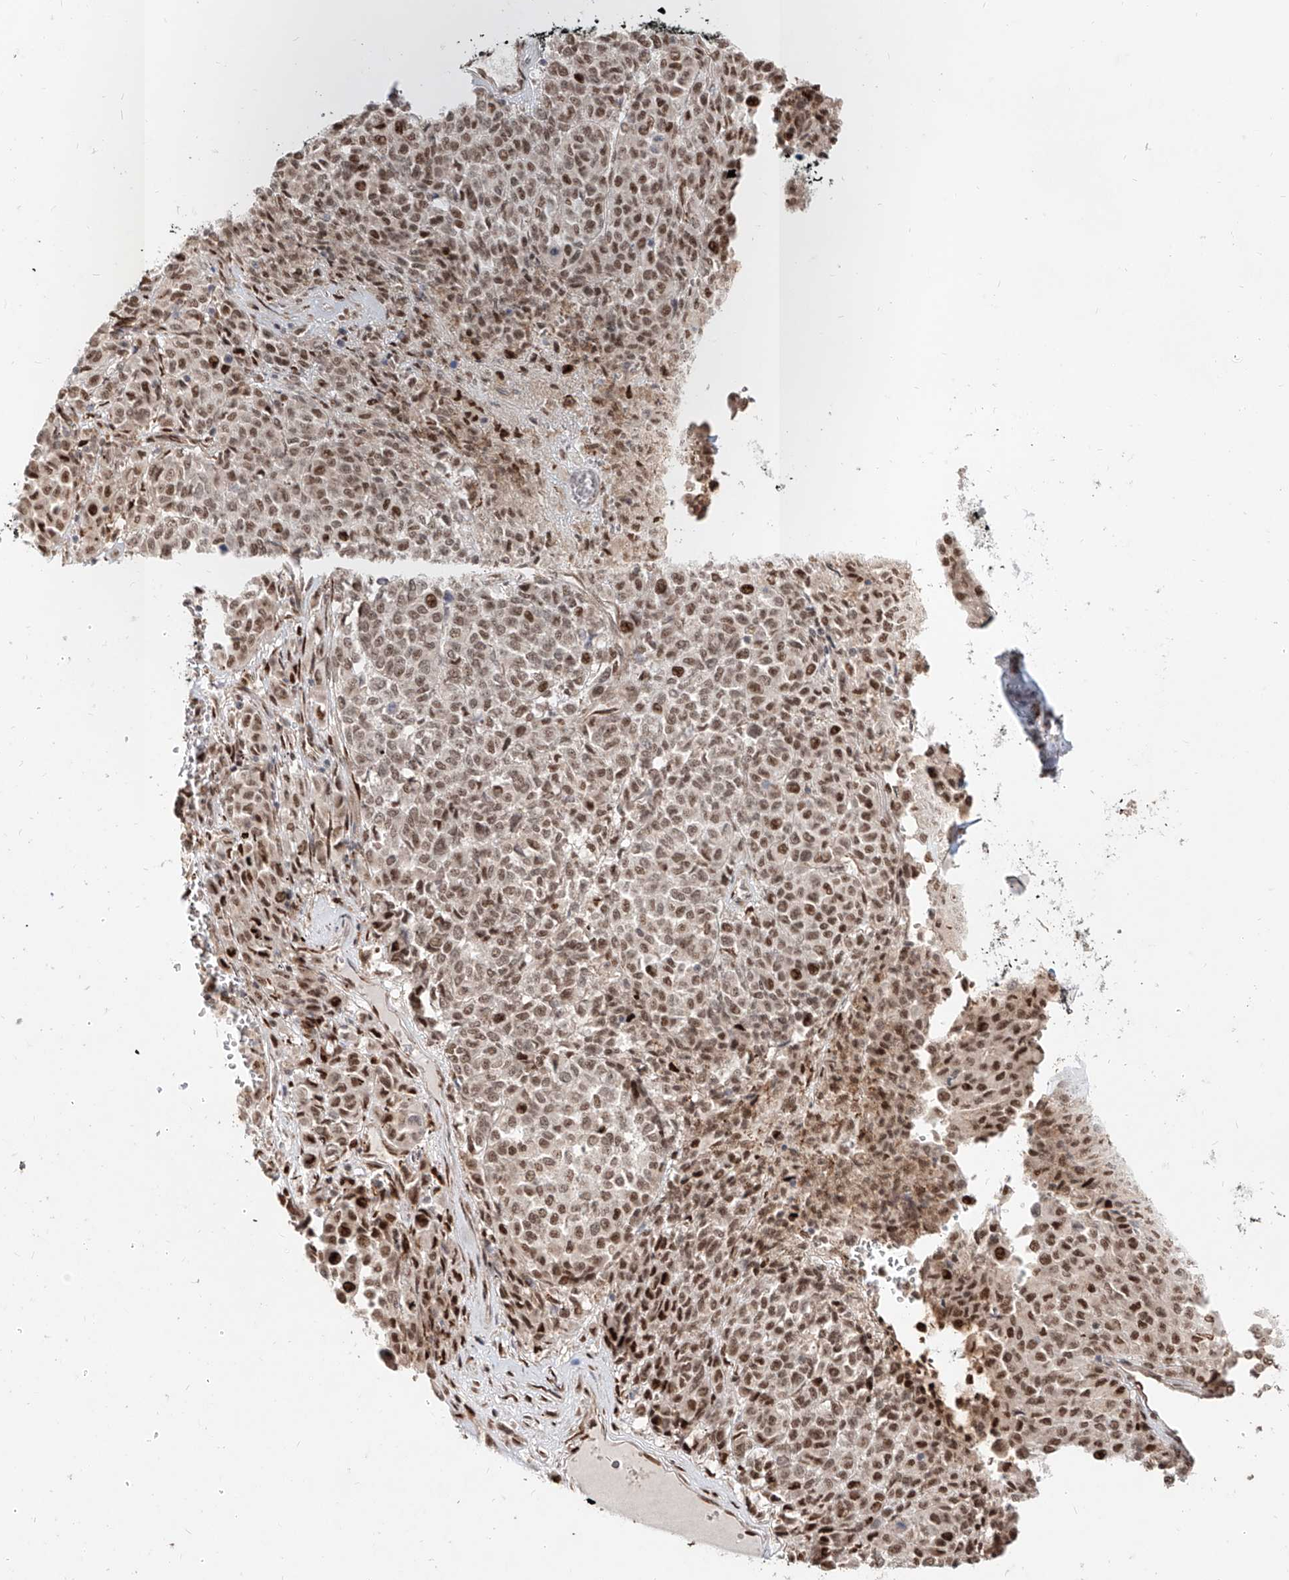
{"staining": {"intensity": "moderate", "quantity": ">75%", "location": "nuclear"}, "tissue": "melanoma", "cell_type": "Tumor cells", "image_type": "cancer", "snomed": [{"axis": "morphology", "description": "Malignant melanoma, Metastatic site"}, {"axis": "topography", "description": "Pancreas"}], "caption": "Human melanoma stained with a brown dye shows moderate nuclear positive expression in approximately >75% of tumor cells.", "gene": "ZNF710", "patient": {"sex": "female", "age": 30}}